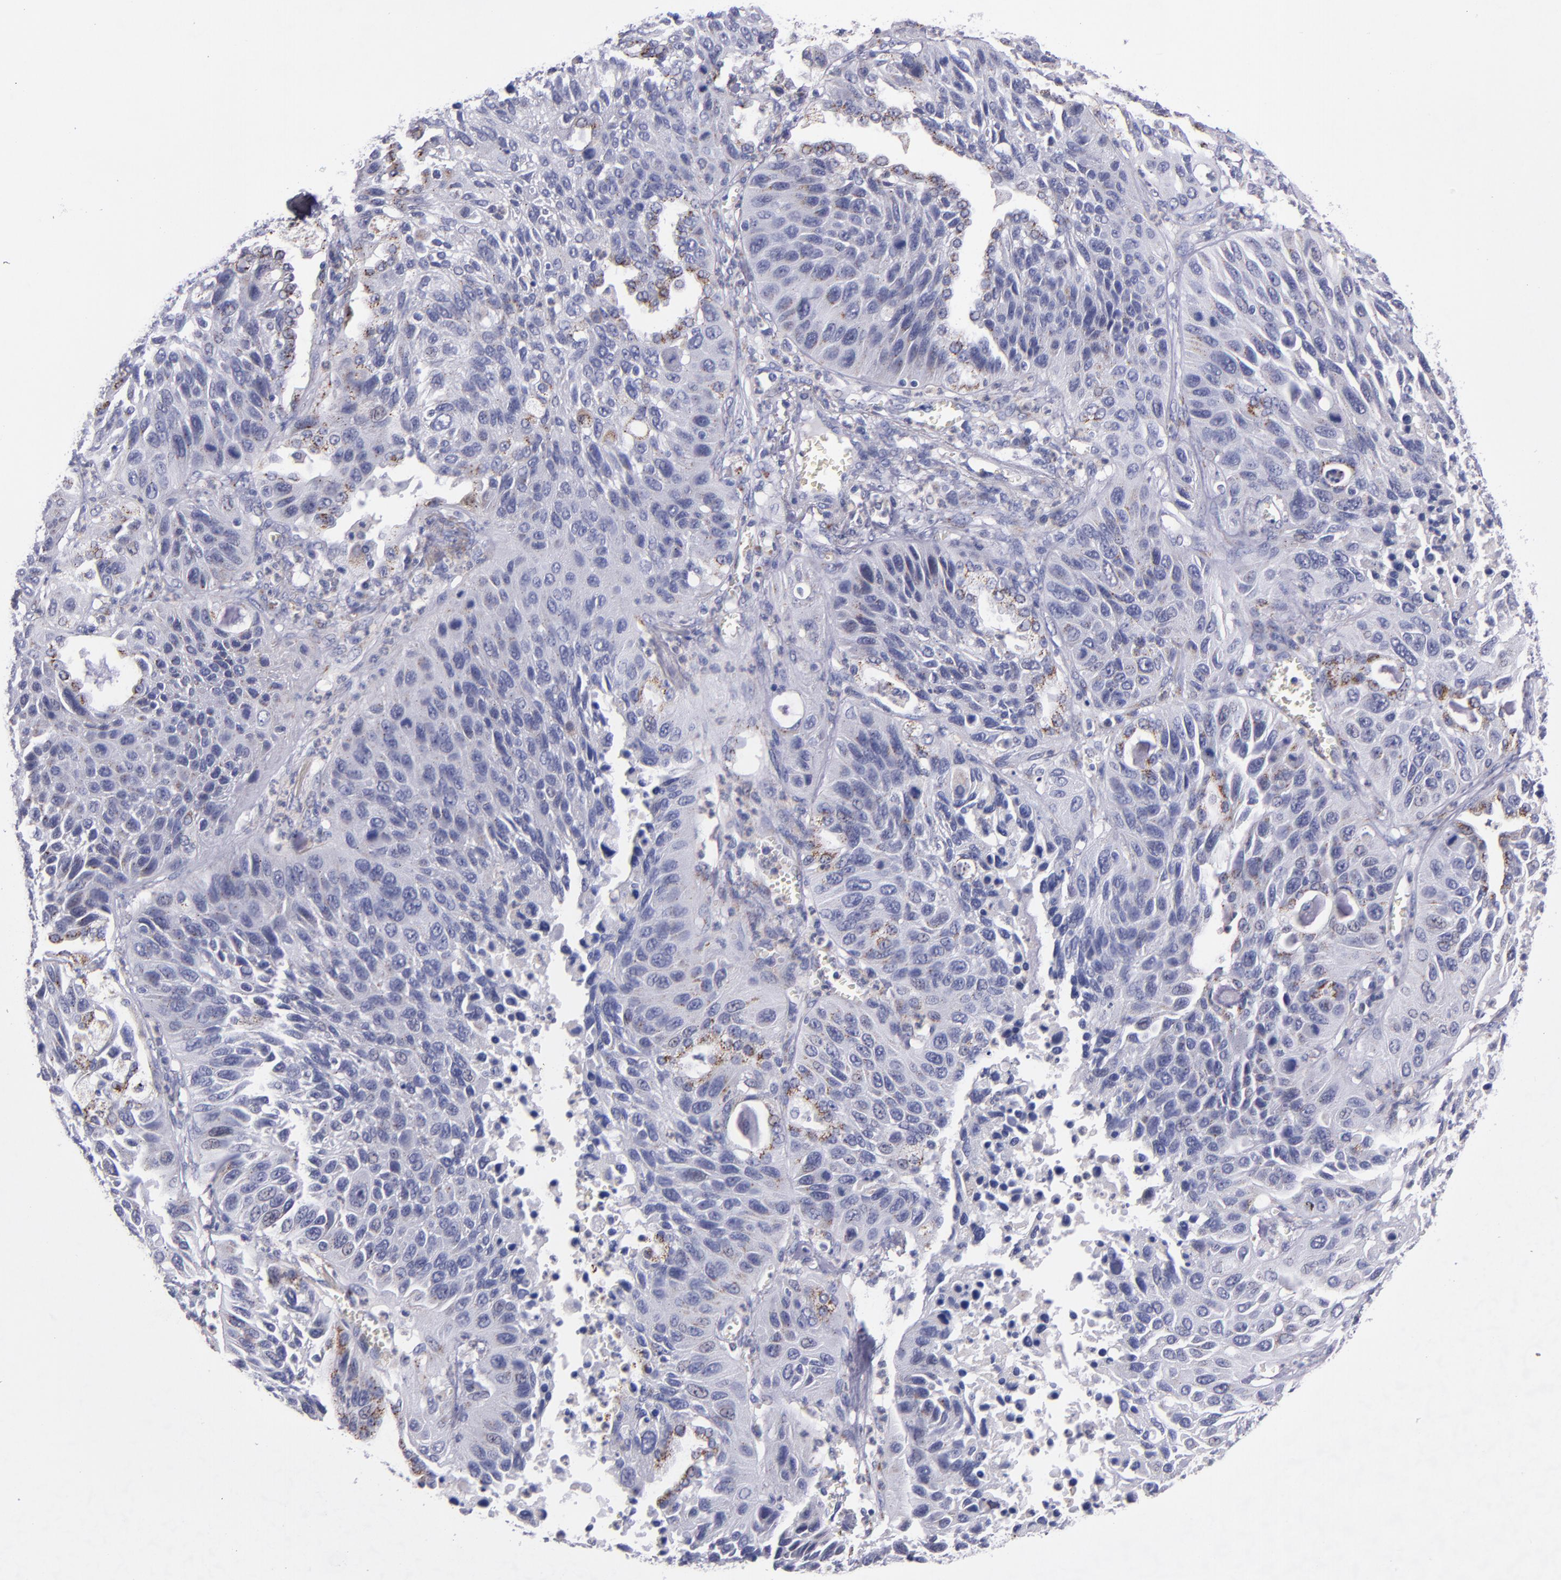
{"staining": {"intensity": "moderate", "quantity": "25%-75%", "location": "cytoplasmic/membranous"}, "tissue": "lung cancer", "cell_type": "Tumor cells", "image_type": "cancer", "snomed": [{"axis": "morphology", "description": "Squamous cell carcinoma, NOS"}, {"axis": "topography", "description": "Lung"}], "caption": "Lung cancer (squamous cell carcinoma) tissue demonstrates moderate cytoplasmic/membranous positivity in approximately 25%-75% of tumor cells, visualized by immunohistochemistry. (Brightfield microscopy of DAB IHC at high magnification).", "gene": "RAB41", "patient": {"sex": "female", "age": 76}}